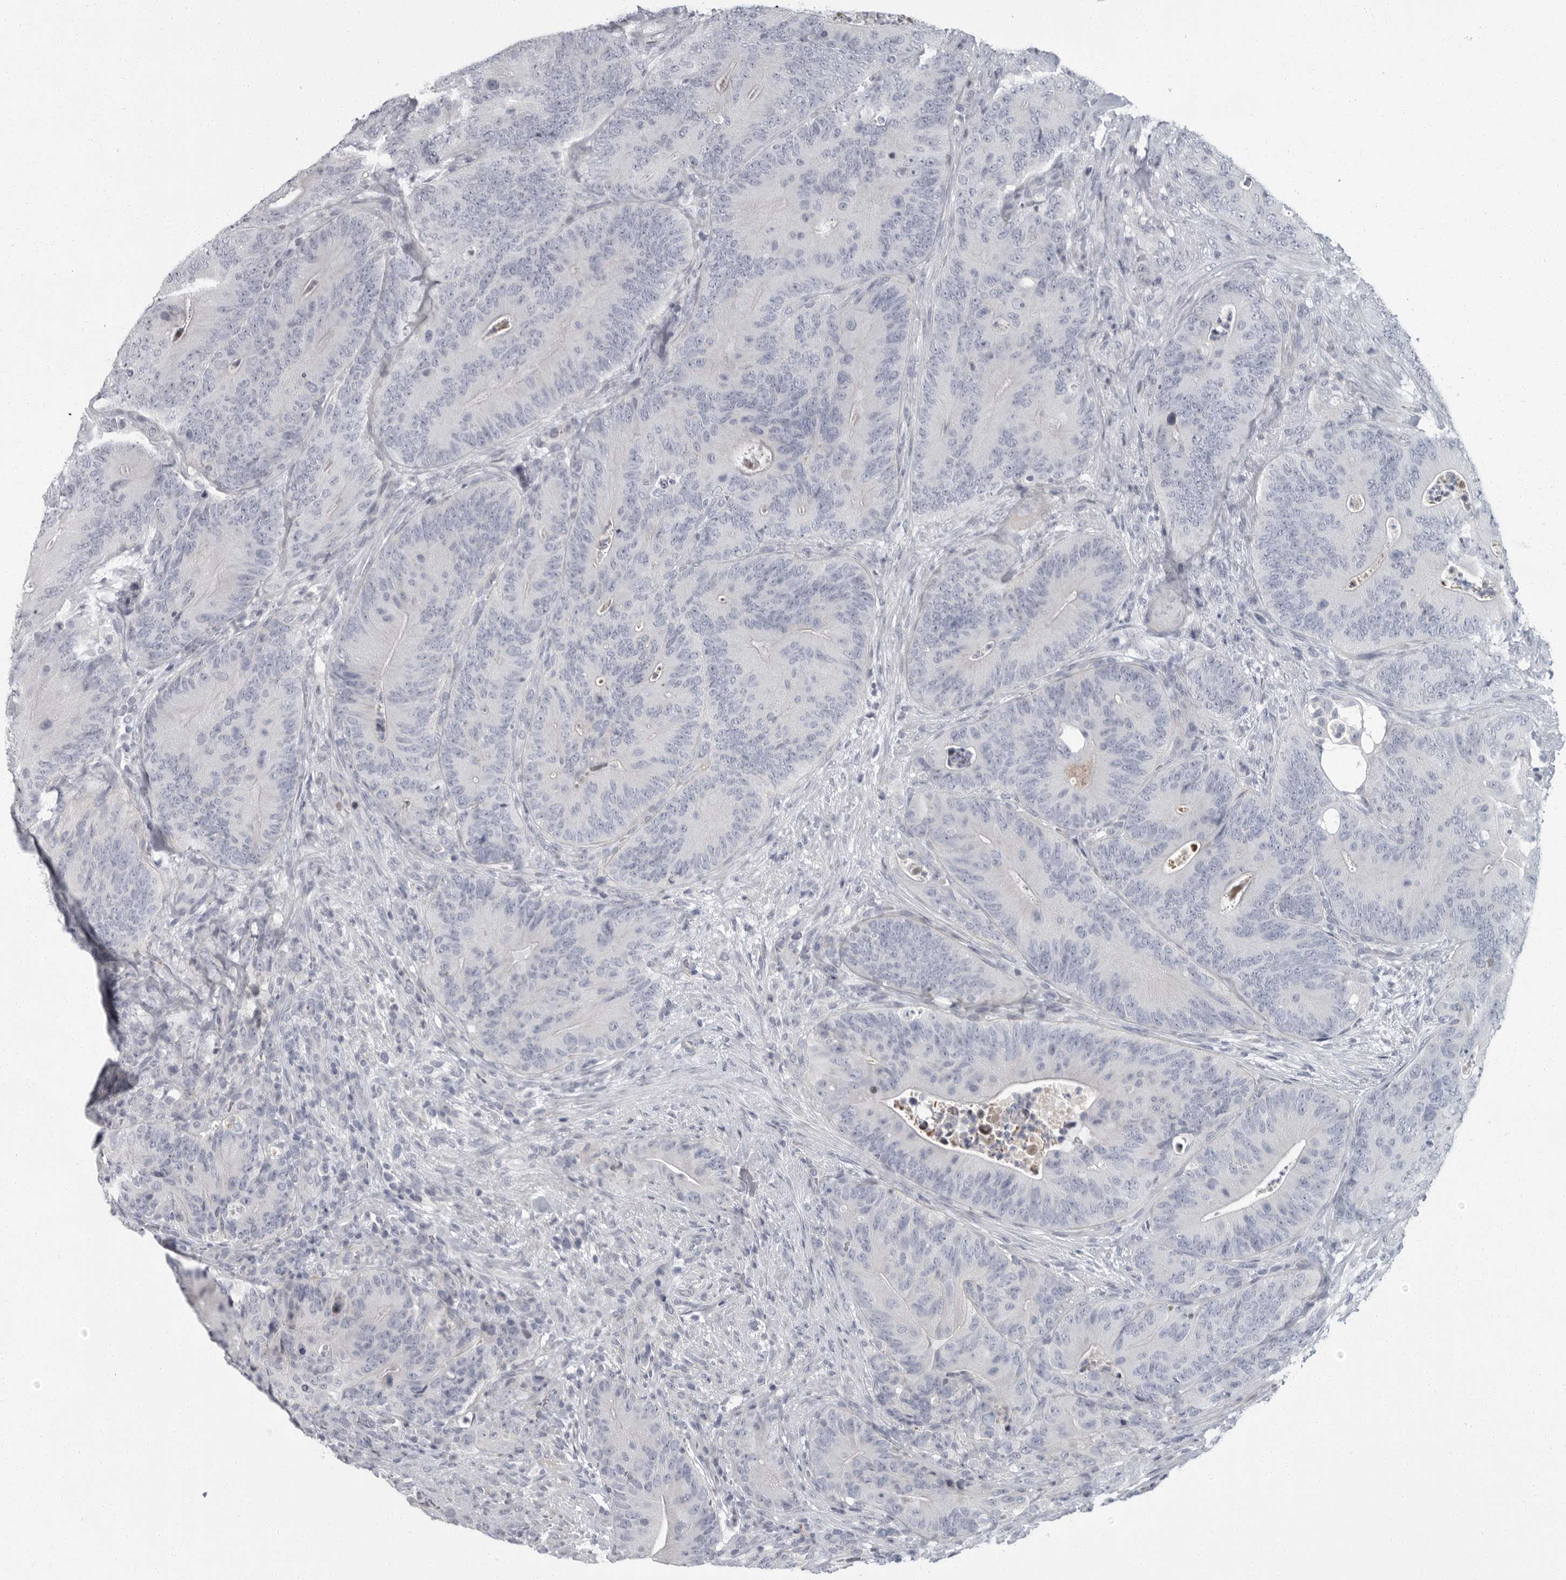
{"staining": {"intensity": "negative", "quantity": "none", "location": "none"}, "tissue": "colorectal cancer", "cell_type": "Tumor cells", "image_type": "cancer", "snomed": [{"axis": "morphology", "description": "Normal tissue, NOS"}, {"axis": "topography", "description": "Colon"}], "caption": "An immunohistochemistry (IHC) image of colorectal cancer is shown. There is no staining in tumor cells of colorectal cancer.", "gene": "SLC25A39", "patient": {"sex": "female", "age": 82}}